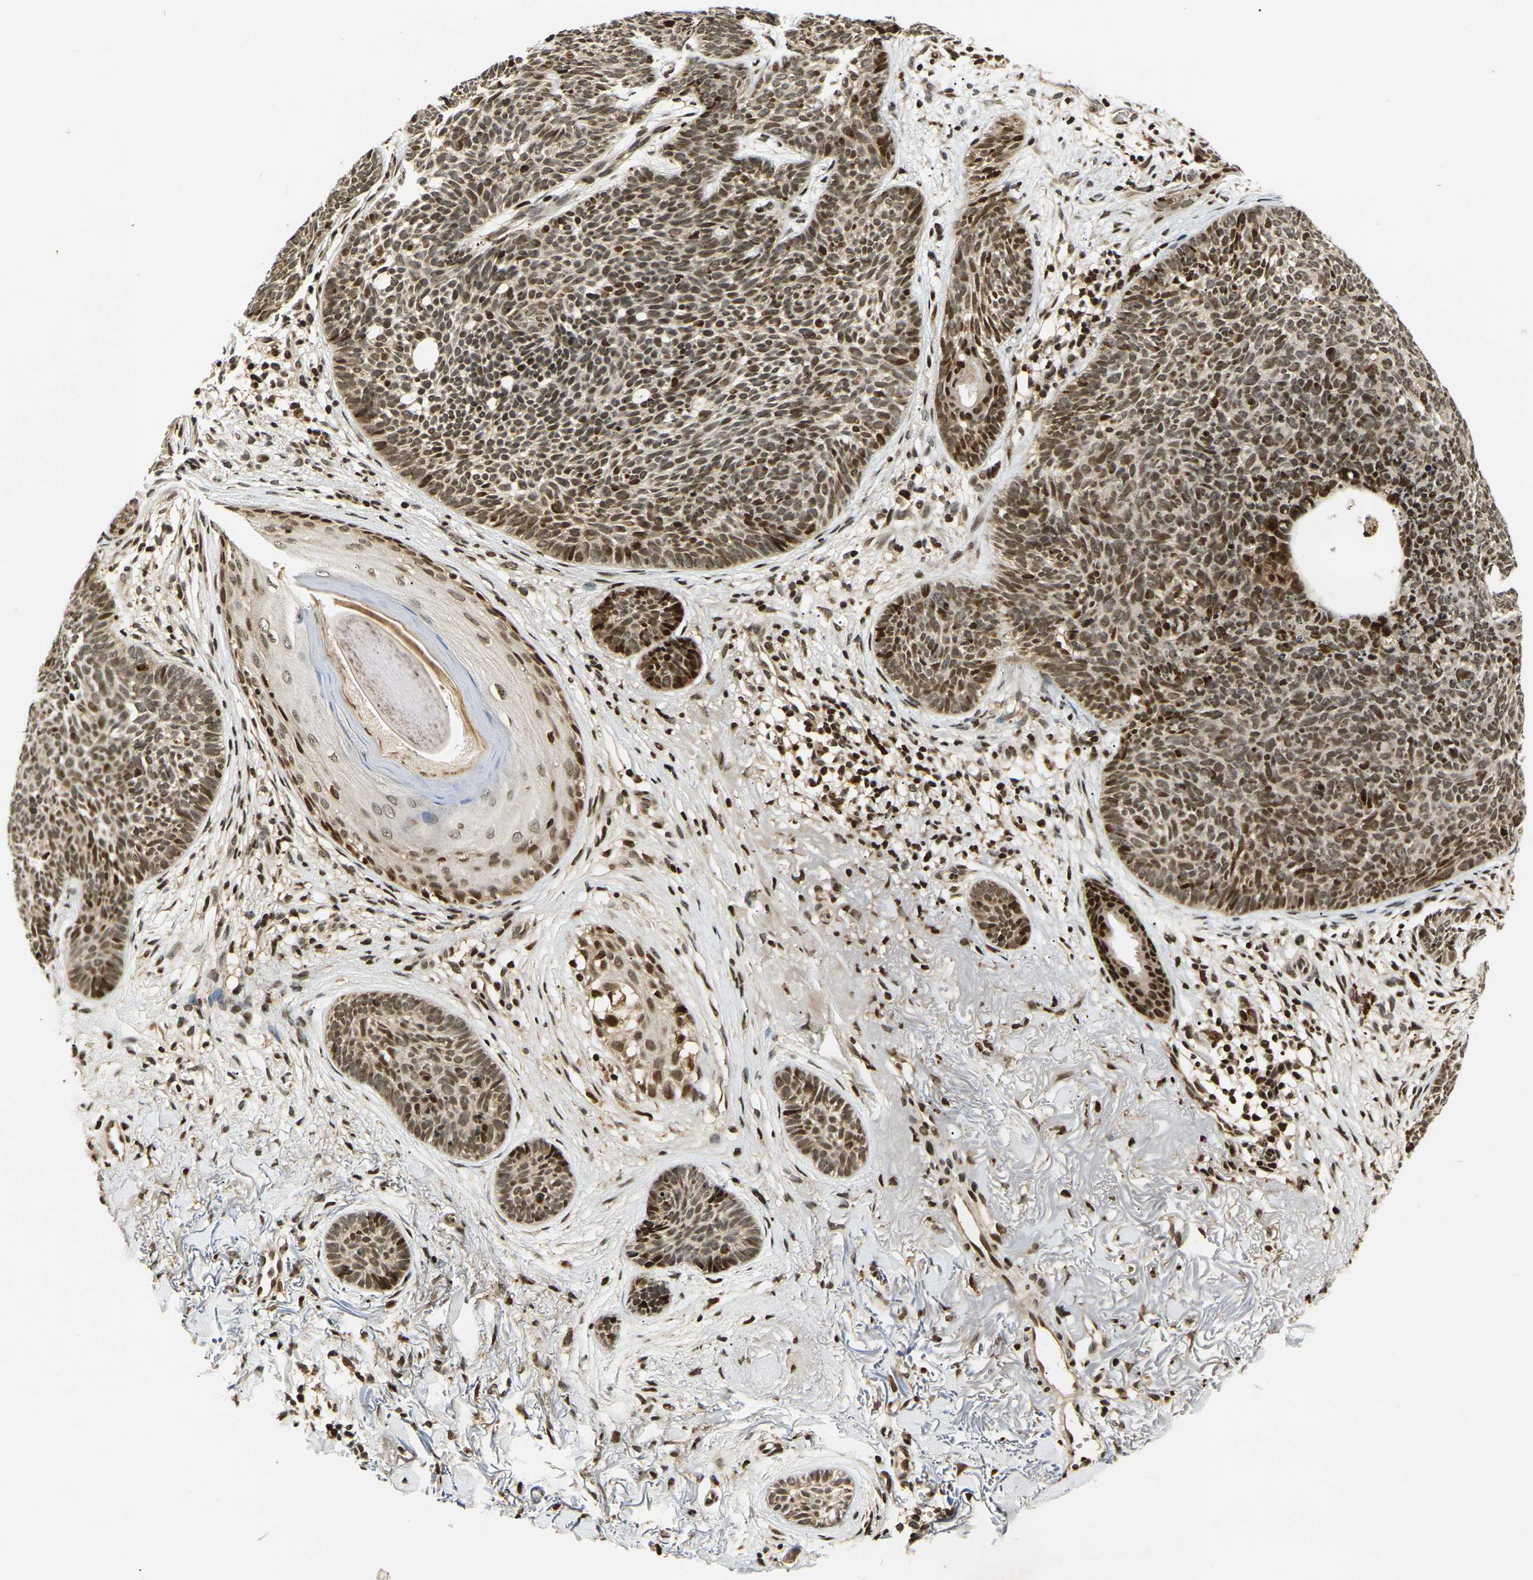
{"staining": {"intensity": "strong", "quantity": ">75%", "location": "nuclear"}, "tissue": "skin cancer", "cell_type": "Tumor cells", "image_type": "cancer", "snomed": [{"axis": "morphology", "description": "Basal cell carcinoma"}, {"axis": "topography", "description": "Skin"}], "caption": "Tumor cells exhibit strong nuclear staining in about >75% of cells in skin basal cell carcinoma.", "gene": "ACTL6A", "patient": {"sex": "female", "age": 70}}